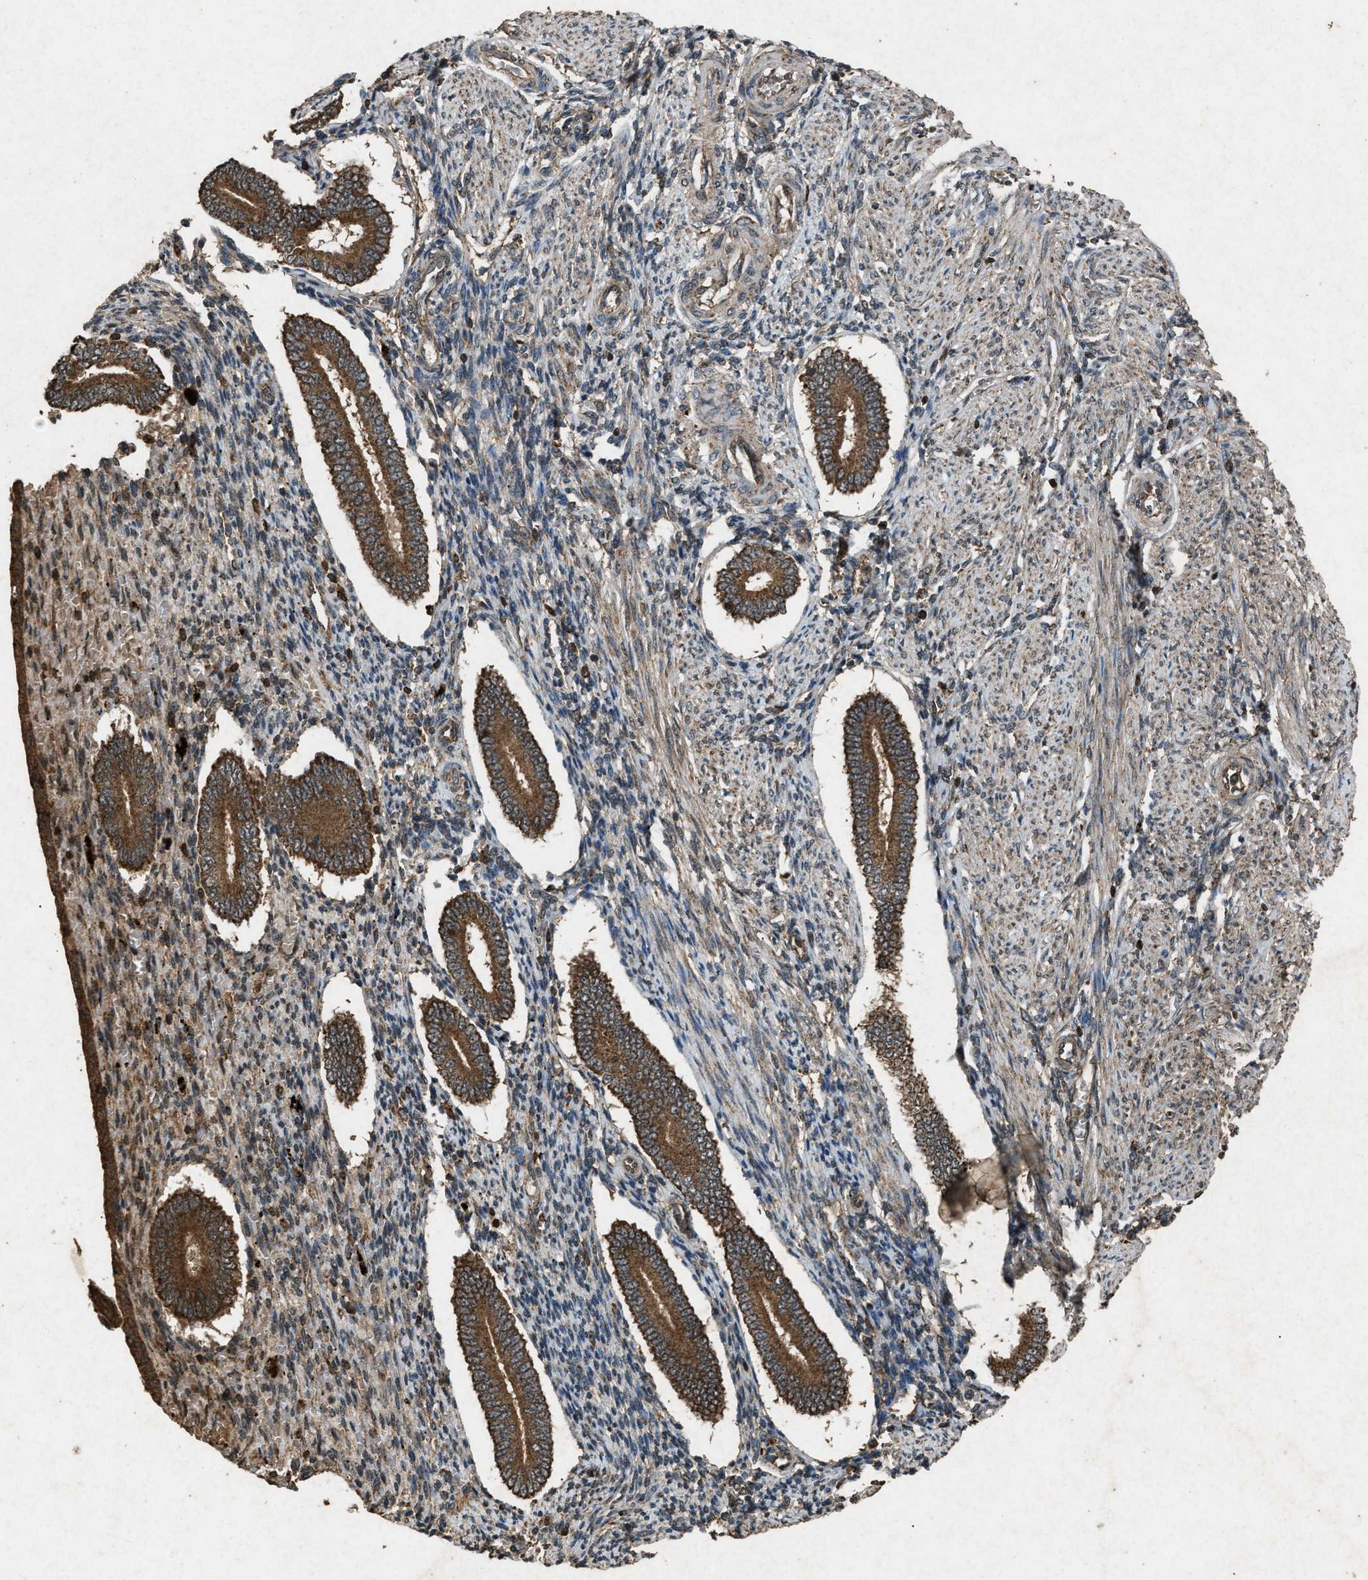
{"staining": {"intensity": "weak", "quantity": "<25%", "location": "cytoplasmic/membranous"}, "tissue": "endometrium", "cell_type": "Cells in endometrial stroma", "image_type": "normal", "snomed": [{"axis": "morphology", "description": "Normal tissue, NOS"}, {"axis": "topography", "description": "Endometrium"}], "caption": "IHC micrograph of benign endometrium: human endometrium stained with DAB (3,3'-diaminobenzidine) displays no significant protein staining in cells in endometrial stroma. (DAB immunohistochemistry visualized using brightfield microscopy, high magnification).", "gene": "OAS1", "patient": {"sex": "female", "age": 42}}